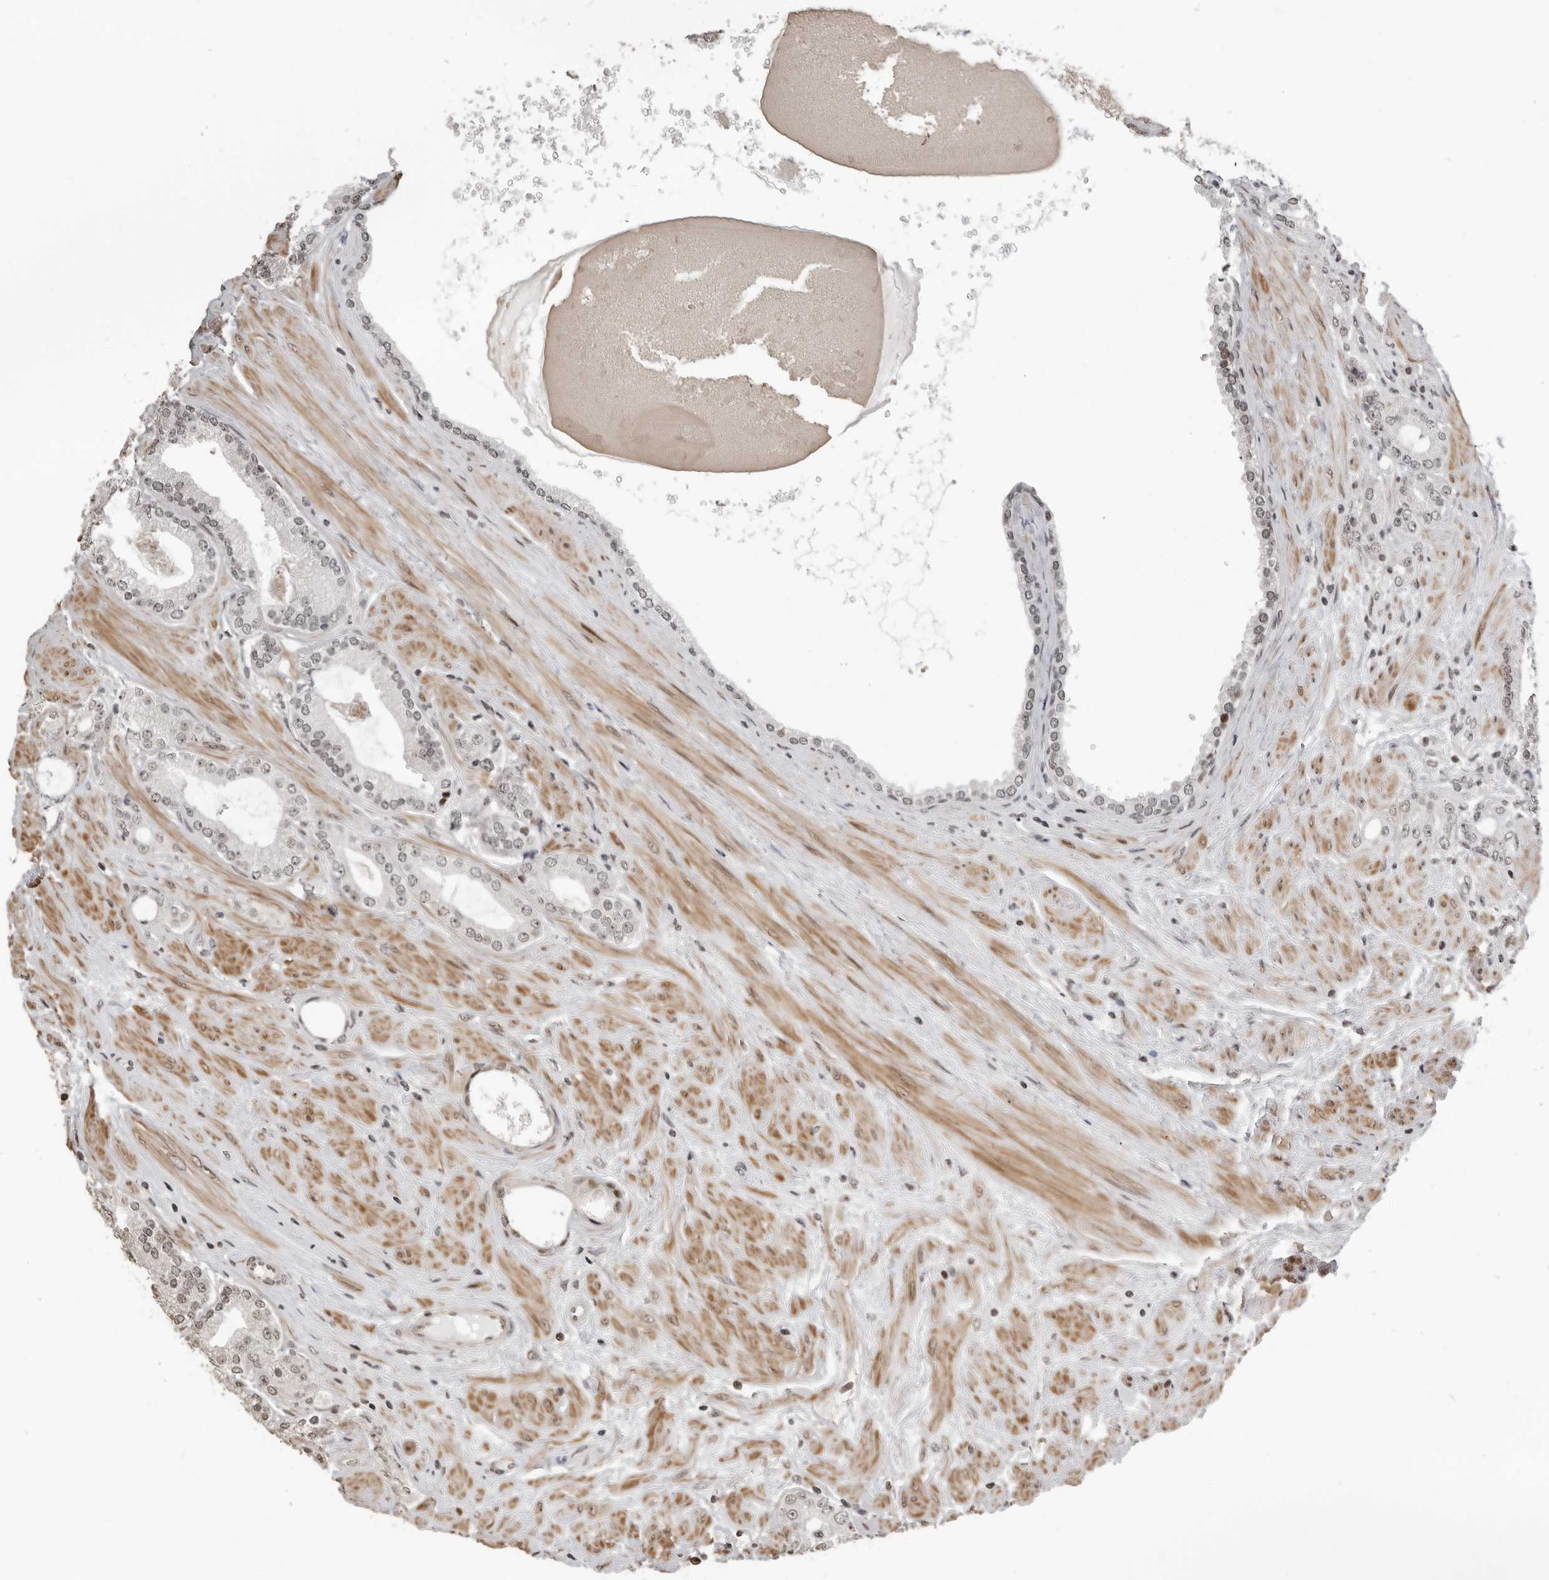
{"staining": {"intensity": "weak", "quantity": "<25%", "location": "nuclear"}, "tissue": "prostate cancer", "cell_type": "Tumor cells", "image_type": "cancer", "snomed": [{"axis": "morphology", "description": "Adenocarcinoma, Low grade"}, {"axis": "topography", "description": "Prostate"}], "caption": "IHC photomicrograph of neoplastic tissue: low-grade adenocarcinoma (prostate) stained with DAB (3,3'-diaminobenzidine) reveals no significant protein positivity in tumor cells.", "gene": "ORC1", "patient": {"sex": "male", "age": 62}}